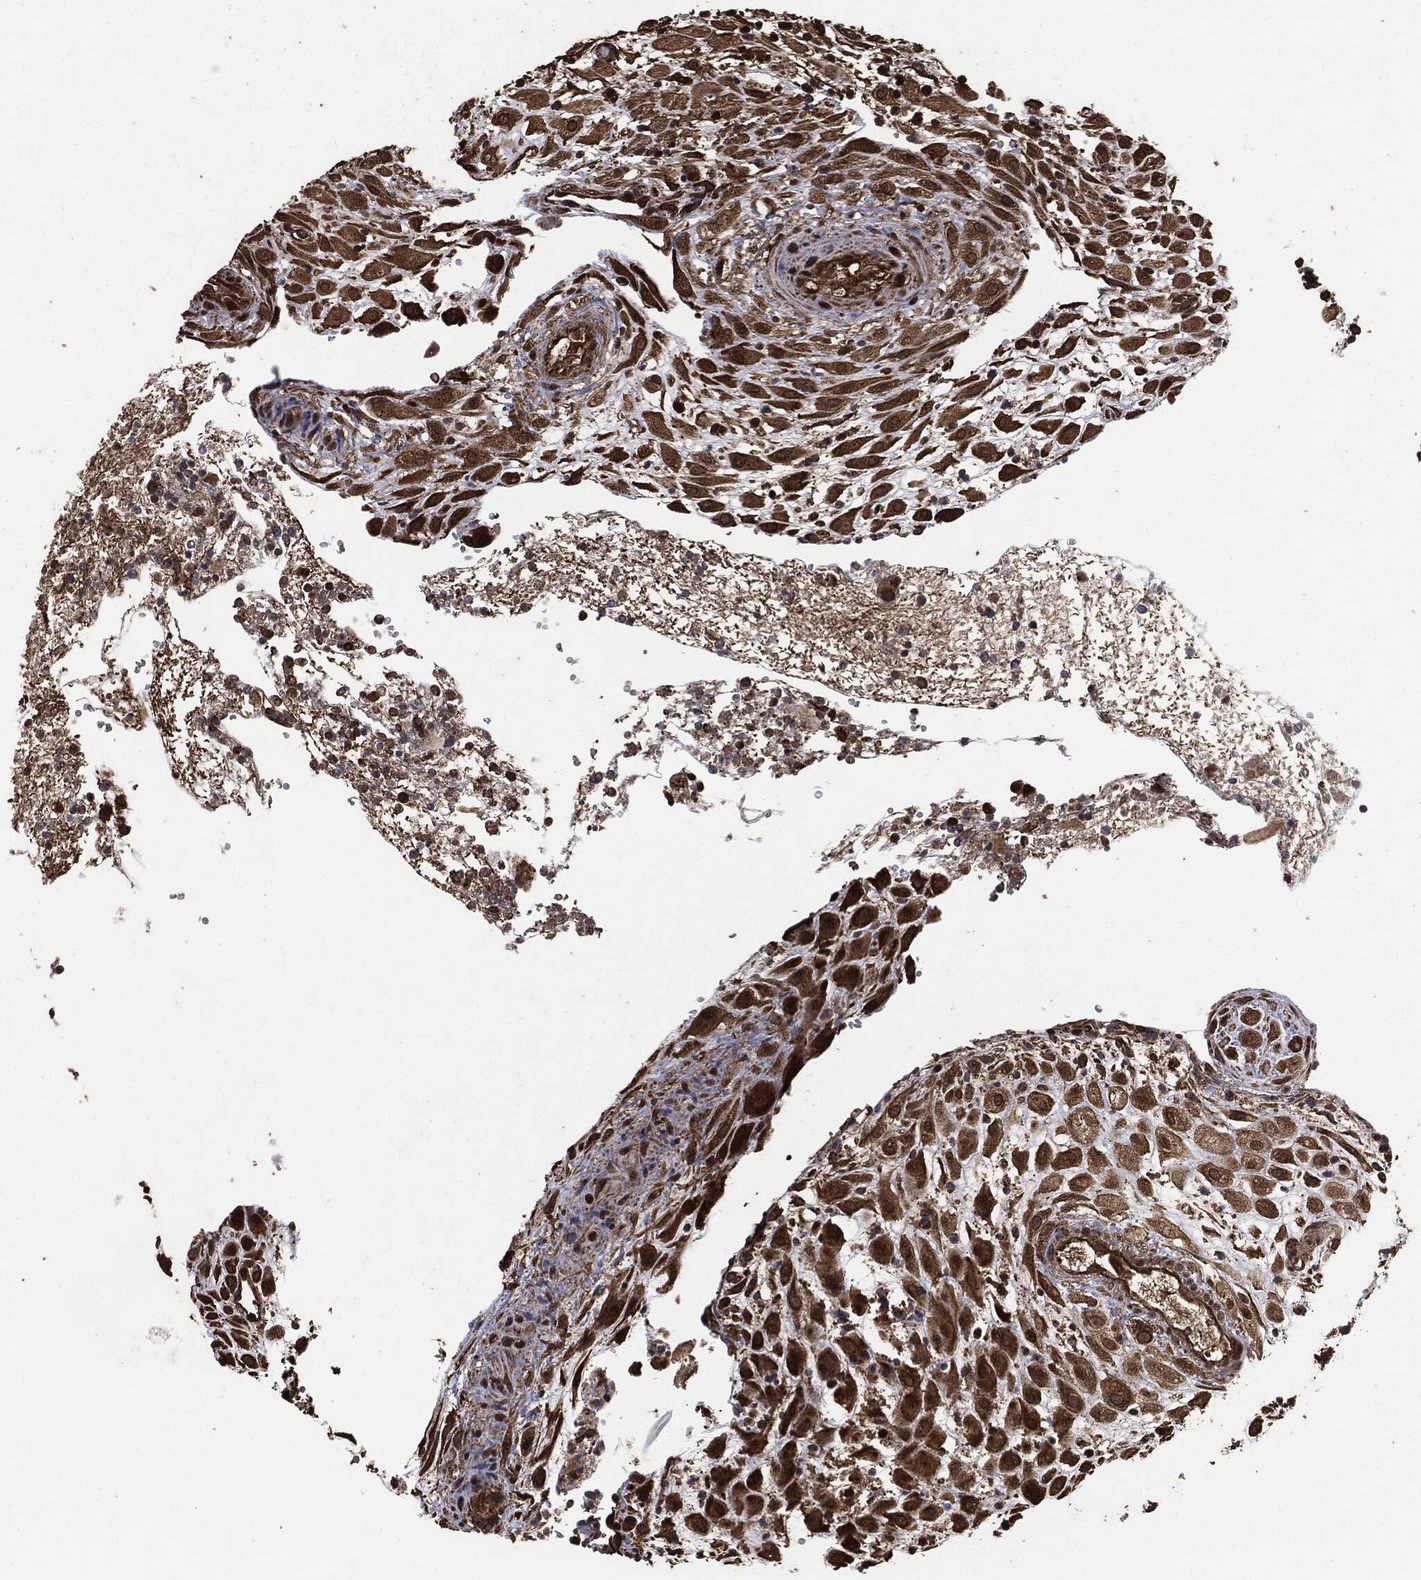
{"staining": {"intensity": "strong", "quantity": ">75%", "location": "cytoplasmic/membranous,nuclear"}, "tissue": "placenta", "cell_type": "Decidual cells", "image_type": "normal", "snomed": [{"axis": "morphology", "description": "Normal tissue, NOS"}, {"axis": "topography", "description": "Placenta"}], "caption": "A brown stain shows strong cytoplasmic/membranous,nuclear expression of a protein in decidual cells of unremarkable human placenta.", "gene": "EGFR", "patient": {"sex": "female", "age": 24}}